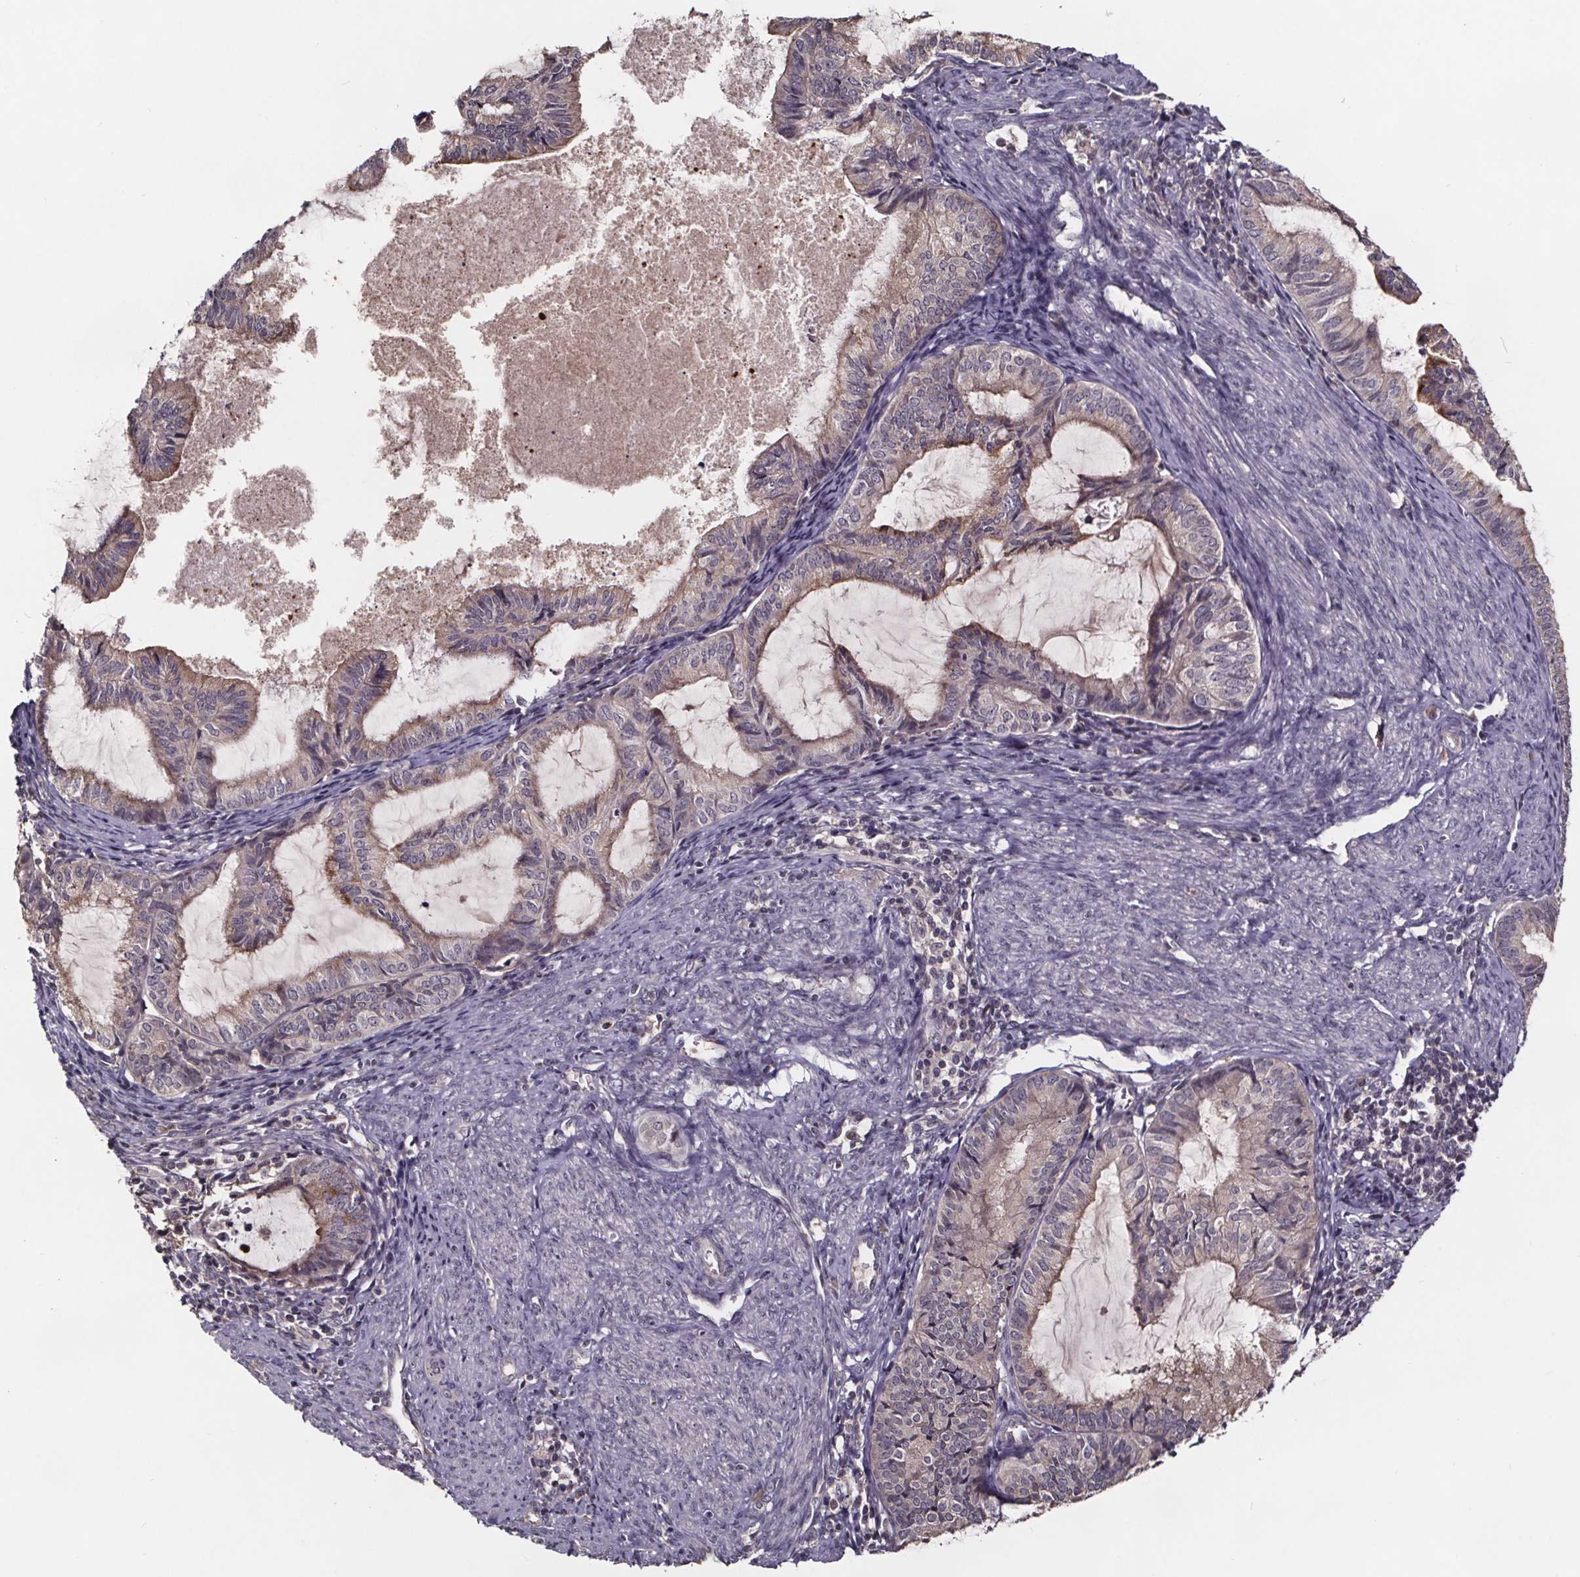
{"staining": {"intensity": "moderate", "quantity": "25%-75%", "location": "cytoplasmic/membranous"}, "tissue": "endometrial cancer", "cell_type": "Tumor cells", "image_type": "cancer", "snomed": [{"axis": "morphology", "description": "Adenocarcinoma, NOS"}, {"axis": "topography", "description": "Endometrium"}], "caption": "Brown immunohistochemical staining in human endometrial cancer displays moderate cytoplasmic/membranous positivity in about 25%-75% of tumor cells.", "gene": "SMIM1", "patient": {"sex": "female", "age": 86}}